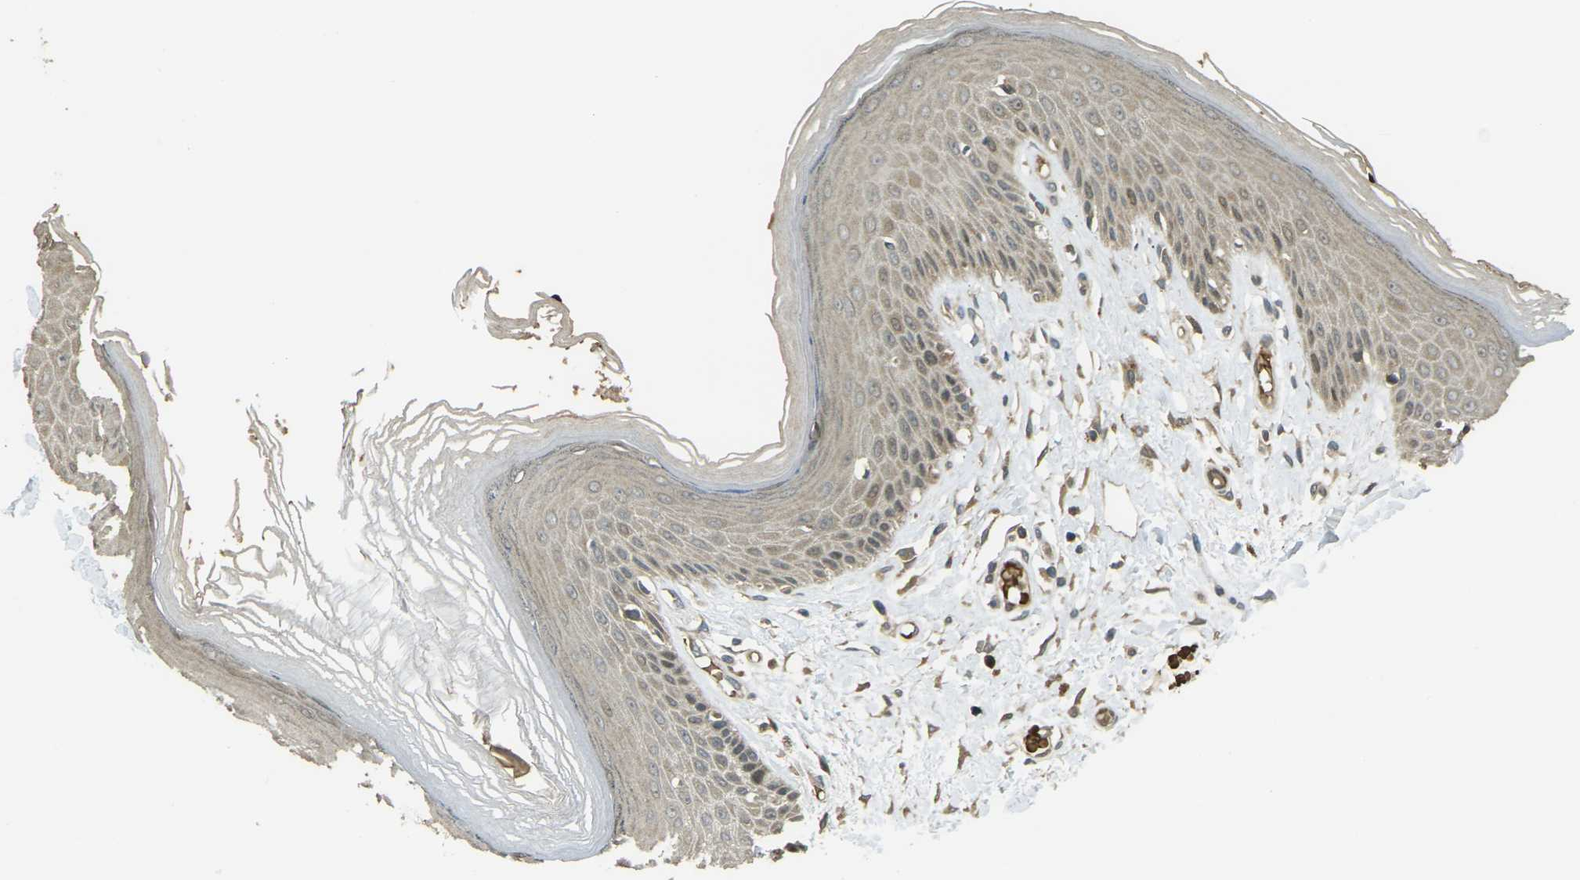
{"staining": {"intensity": "weak", "quantity": "25%-75%", "location": "cytoplasmic/membranous"}, "tissue": "skin", "cell_type": "Epidermal cells", "image_type": "normal", "snomed": [{"axis": "morphology", "description": "Normal tissue, NOS"}, {"axis": "topography", "description": "Vulva"}], "caption": "Protein positivity by immunohistochemistry displays weak cytoplasmic/membranous expression in approximately 25%-75% of epidermal cells in benign skin.", "gene": "TOR1A", "patient": {"sex": "female", "age": 73}}